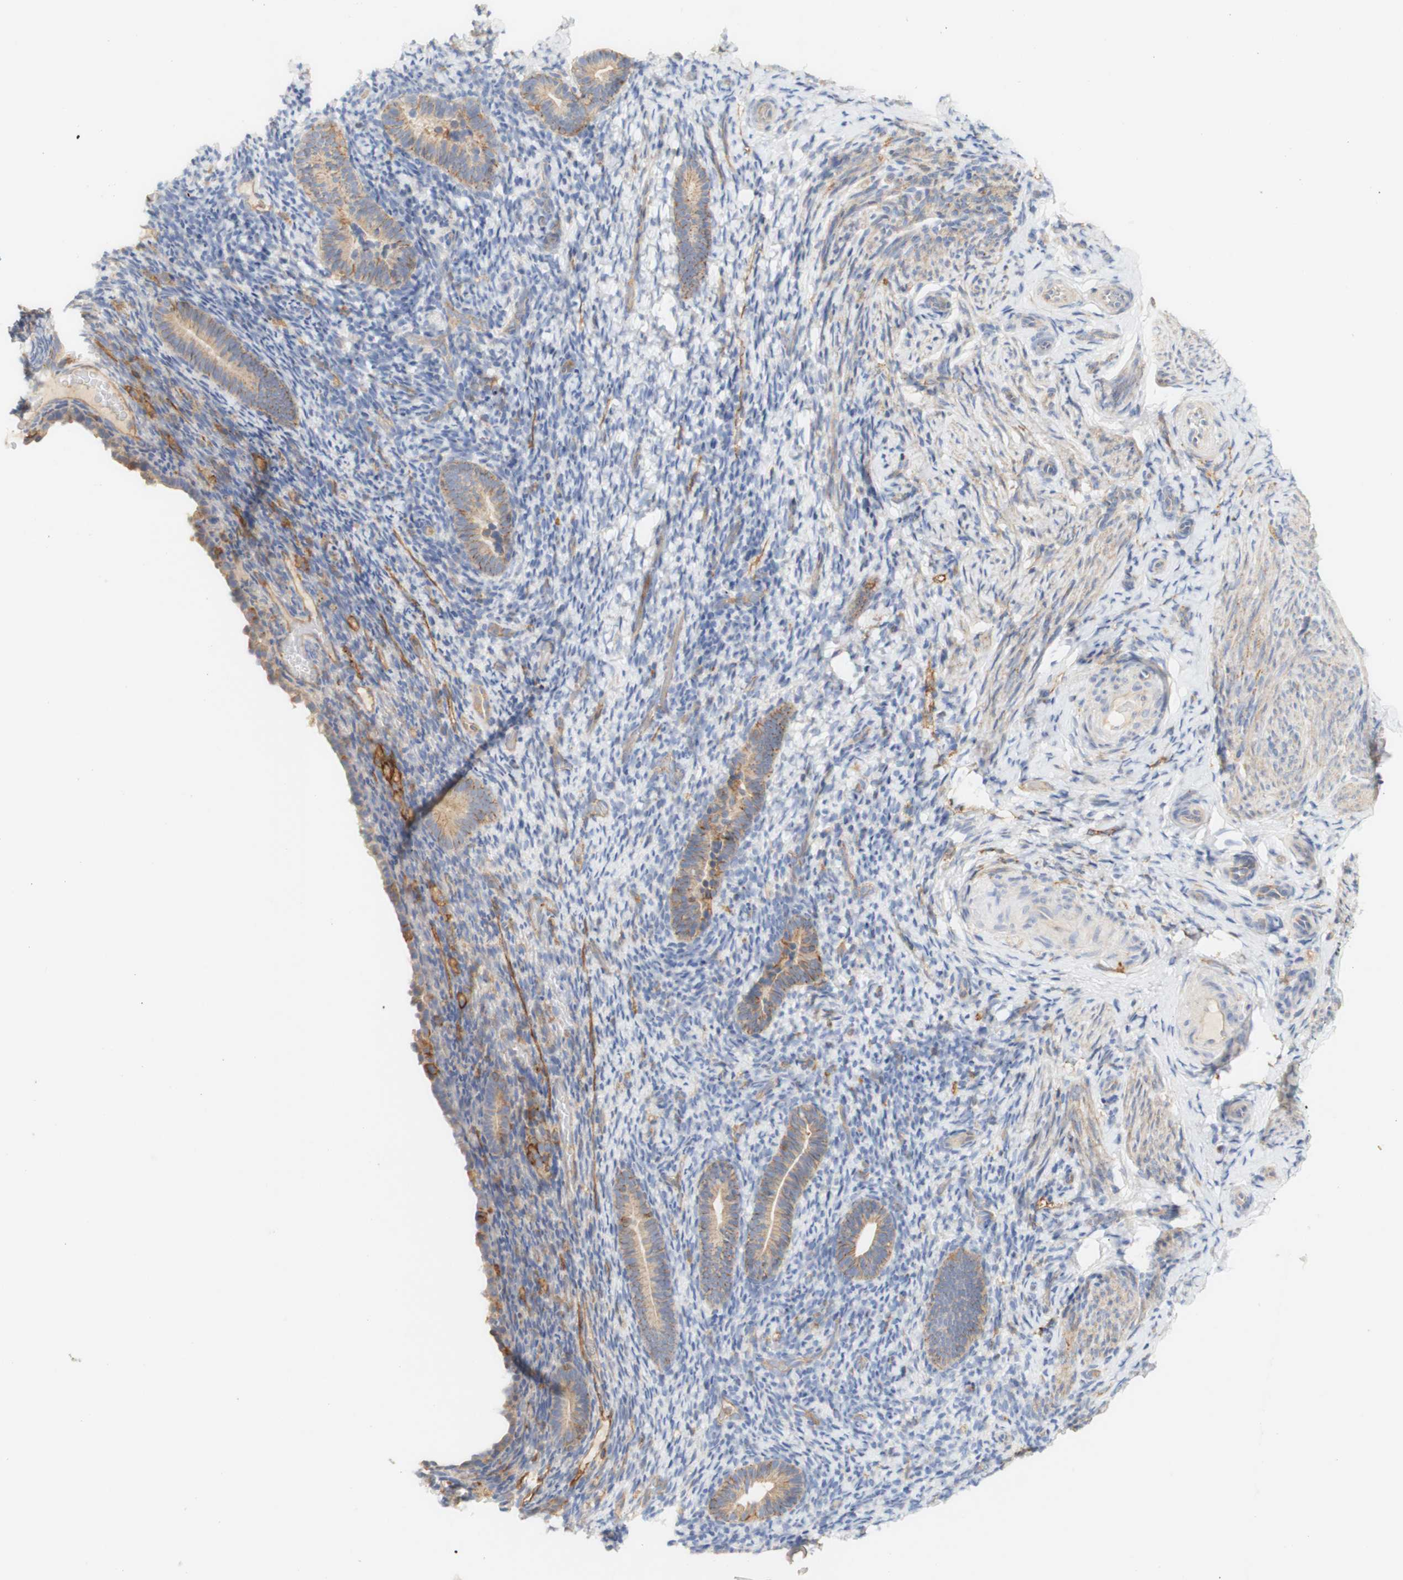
{"staining": {"intensity": "weak", "quantity": "<25%", "location": "cytoplasmic/membranous"}, "tissue": "endometrium", "cell_type": "Cells in endometrial stroma", "image_type": "normal", "snomed": [{"axis": "morphology", "description": "Normal tissue, NOS"}, {"axis": "topography", "description": "Endometrium"}], "caption": "High power microscopy photomicrograph of an immunohistochemistry (IHC) image of unremarkable endometrium, revealing no significant positivity in cells in endometrial stroma.", "gene": "PCDH7", "patient": {"sex": "female", "age": 51}}